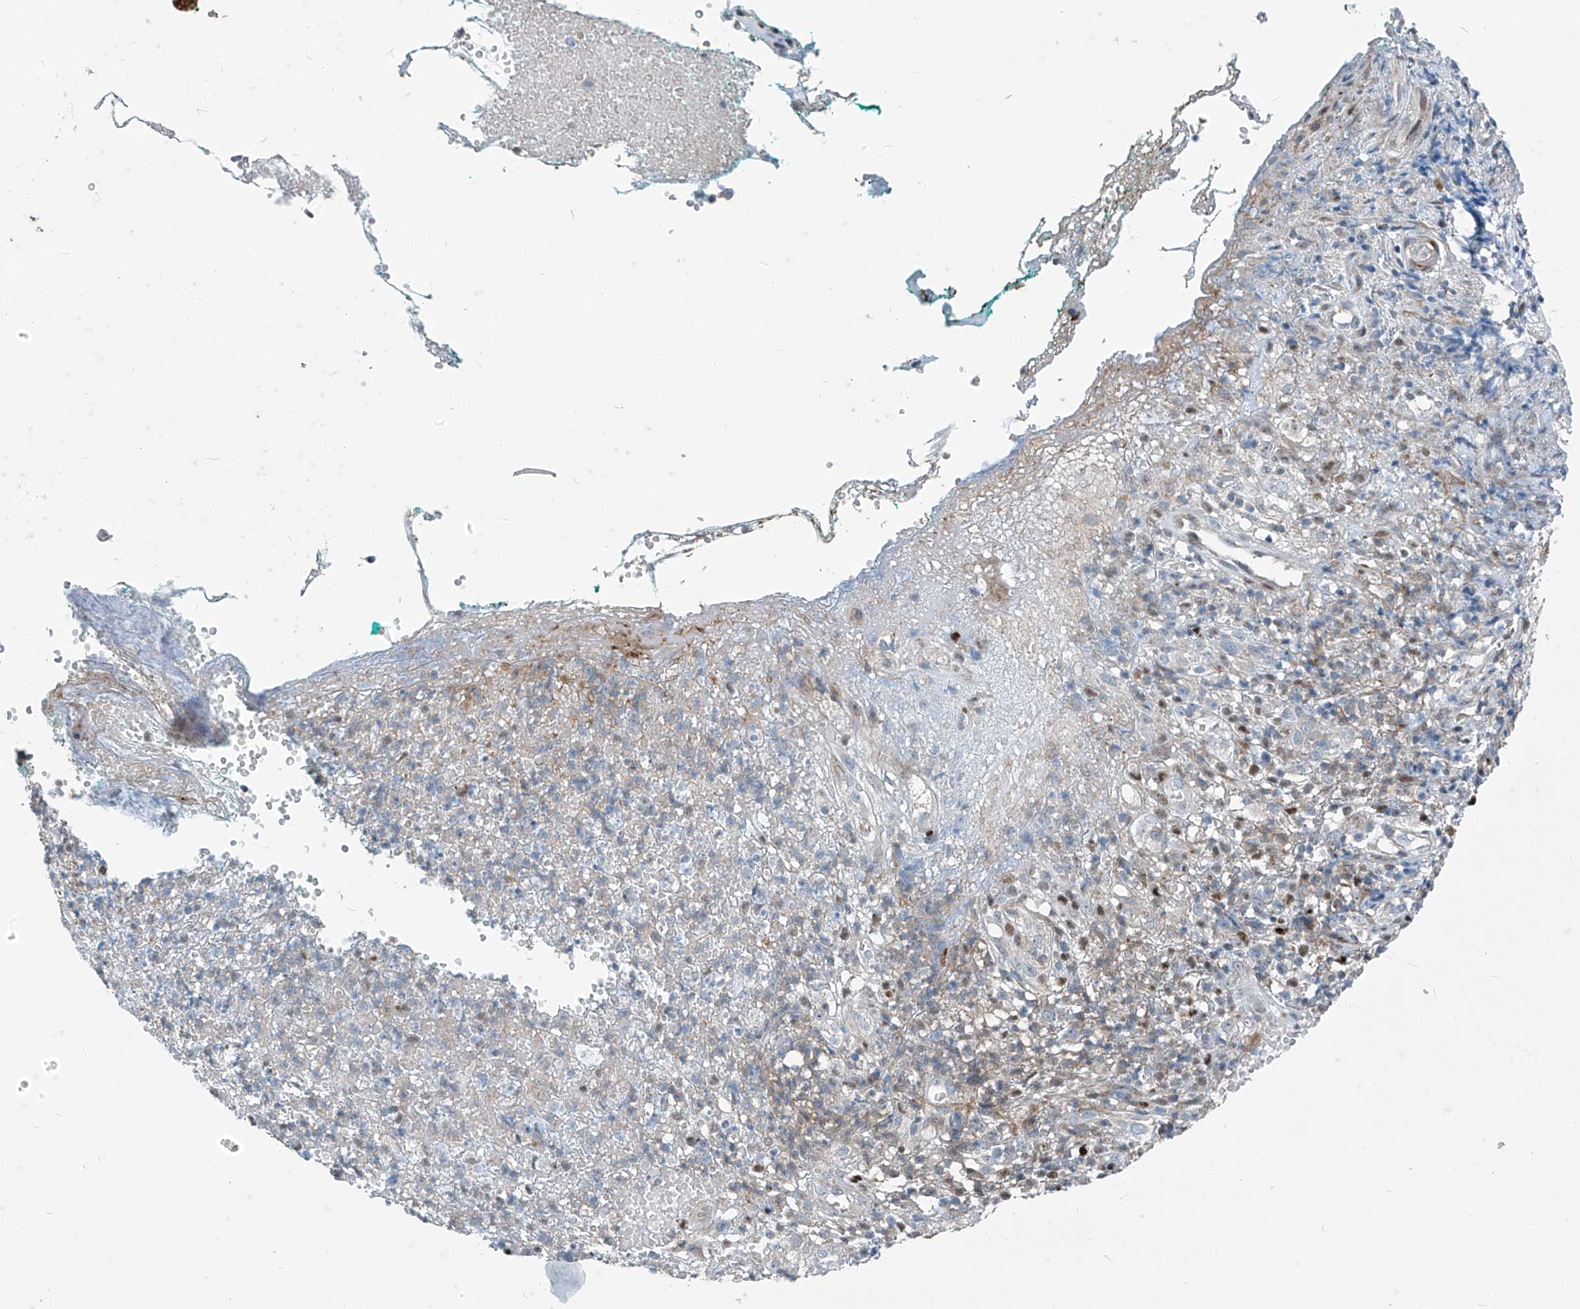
{"staining": {"intensity": "weak", "quantity": "25%-75%", "location": "cytoplasmic/membranous,nuclear"}, "tissue": "adipose tissue", "cell_type": "Adipocytes", "image_type": "normal", "snomed": [{"axis": "morphology", "description": "Normal tissue, NOS"}, {"axis": "morphology", "description": "Basal cell carcinoma"}, {"axis": "topography", "description": "Cartilage tissue"}, {"axis": "topography", "description": "Nasopharynx"}, {"axis": "topography", "description": "Oral tissue"}], "caption": "Brown immunohistochemical staining in normal adipose tissue displays weak cytoplasmic/membranous,nuclear expression in about 25%-75% of adipocytes.", "gene": "PPCS", "patient": {"sex": "female", "age": 77}}